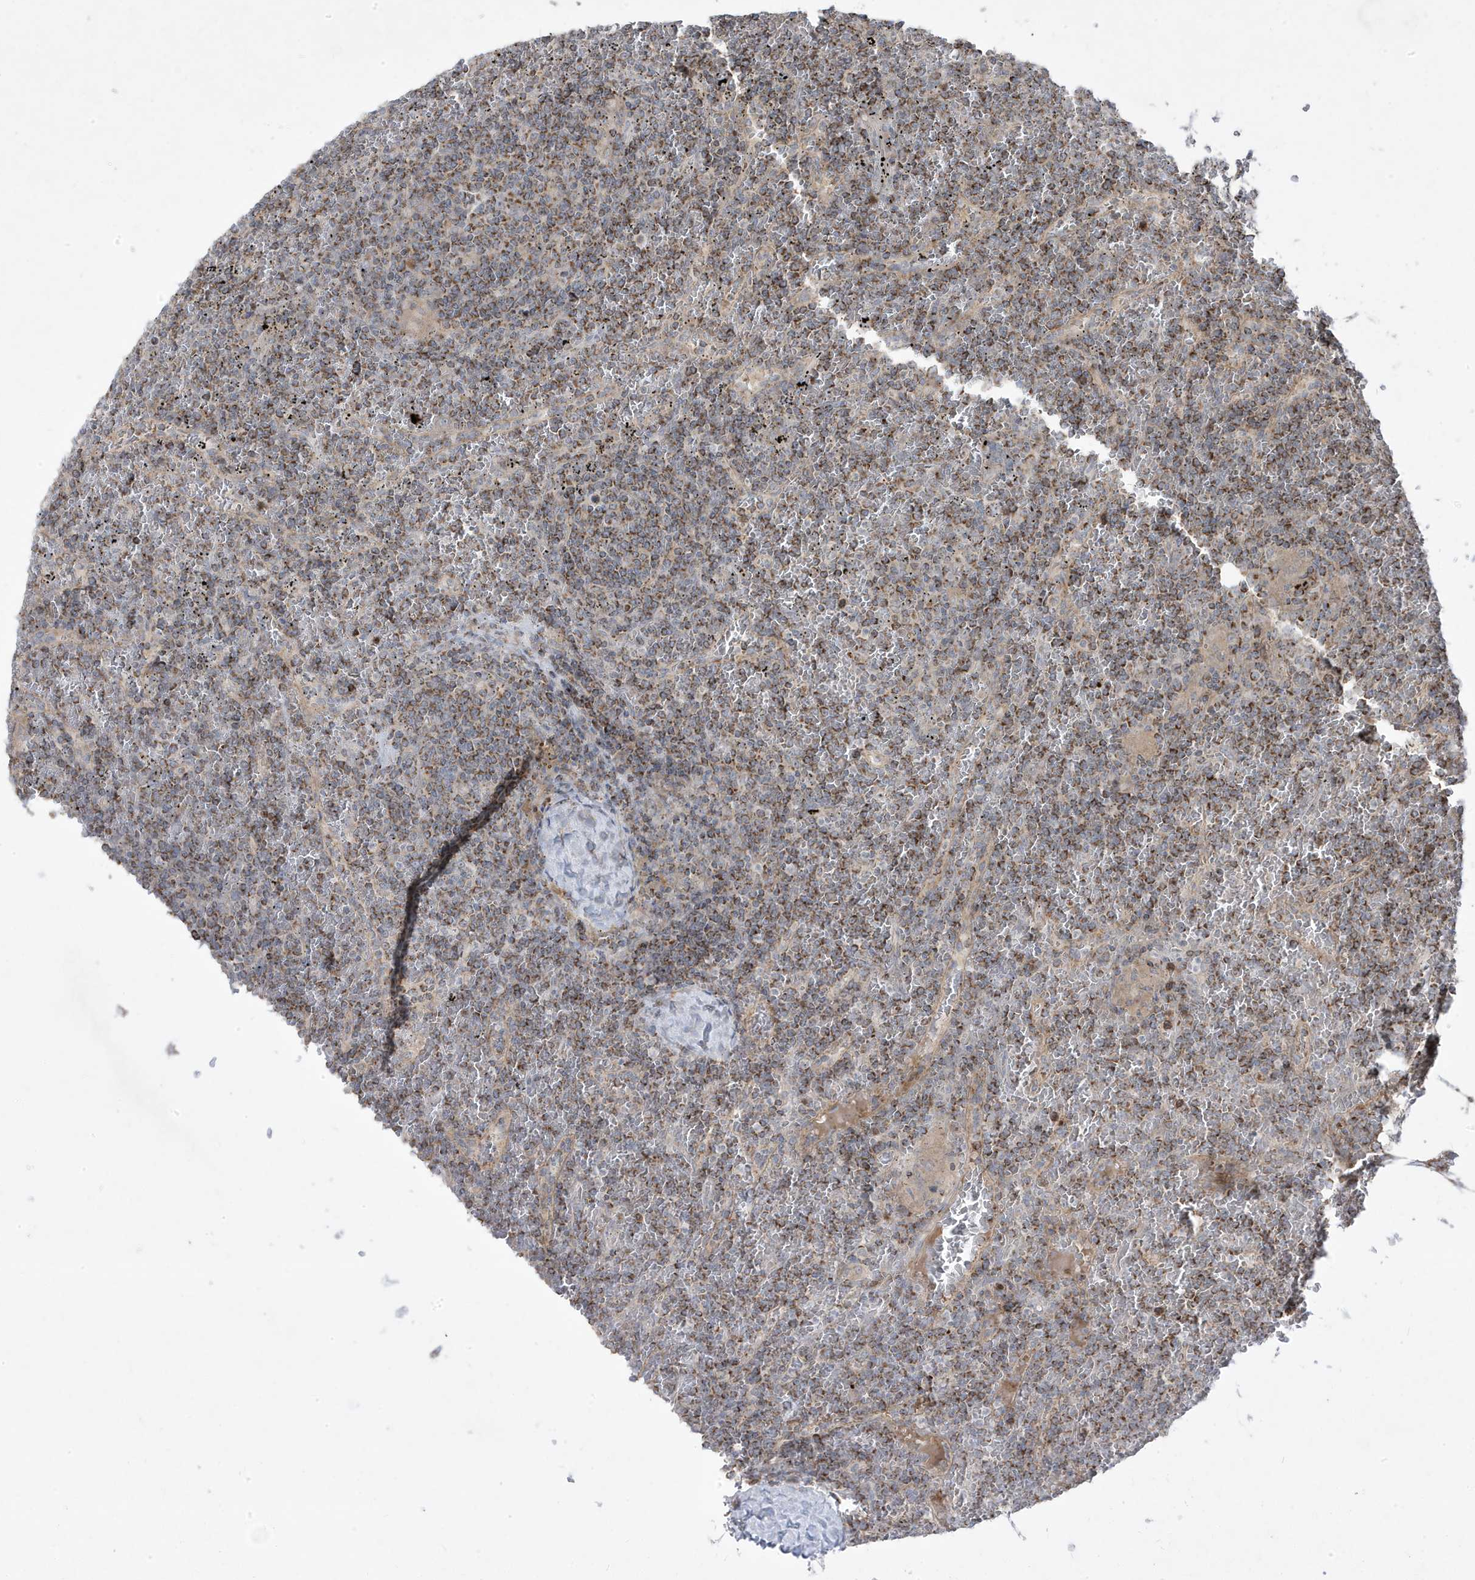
{"staining": {"intensity": "moderate", "quantity": ">75%", "location": "cytoplasmic/membranous"}, "tissue": "lymphoma", "cell_type": "Tumor cells", "image_type": "cancer", "snomed": [{"axis": "morphology", "description": "Malignant lymphoma, non-Hodgkin's type, Low grade"}, {"axis": "topography", "description": "Spleen"}], "caption": "Approximately >75% of tumor cells in human lymphoma display moderate cytoplasmic/membranous protein positivity as visualized by brown immunohistochemical staining.", "gene": "ADAMTSL3", "patient": {"sex": "female", "age": 19}}